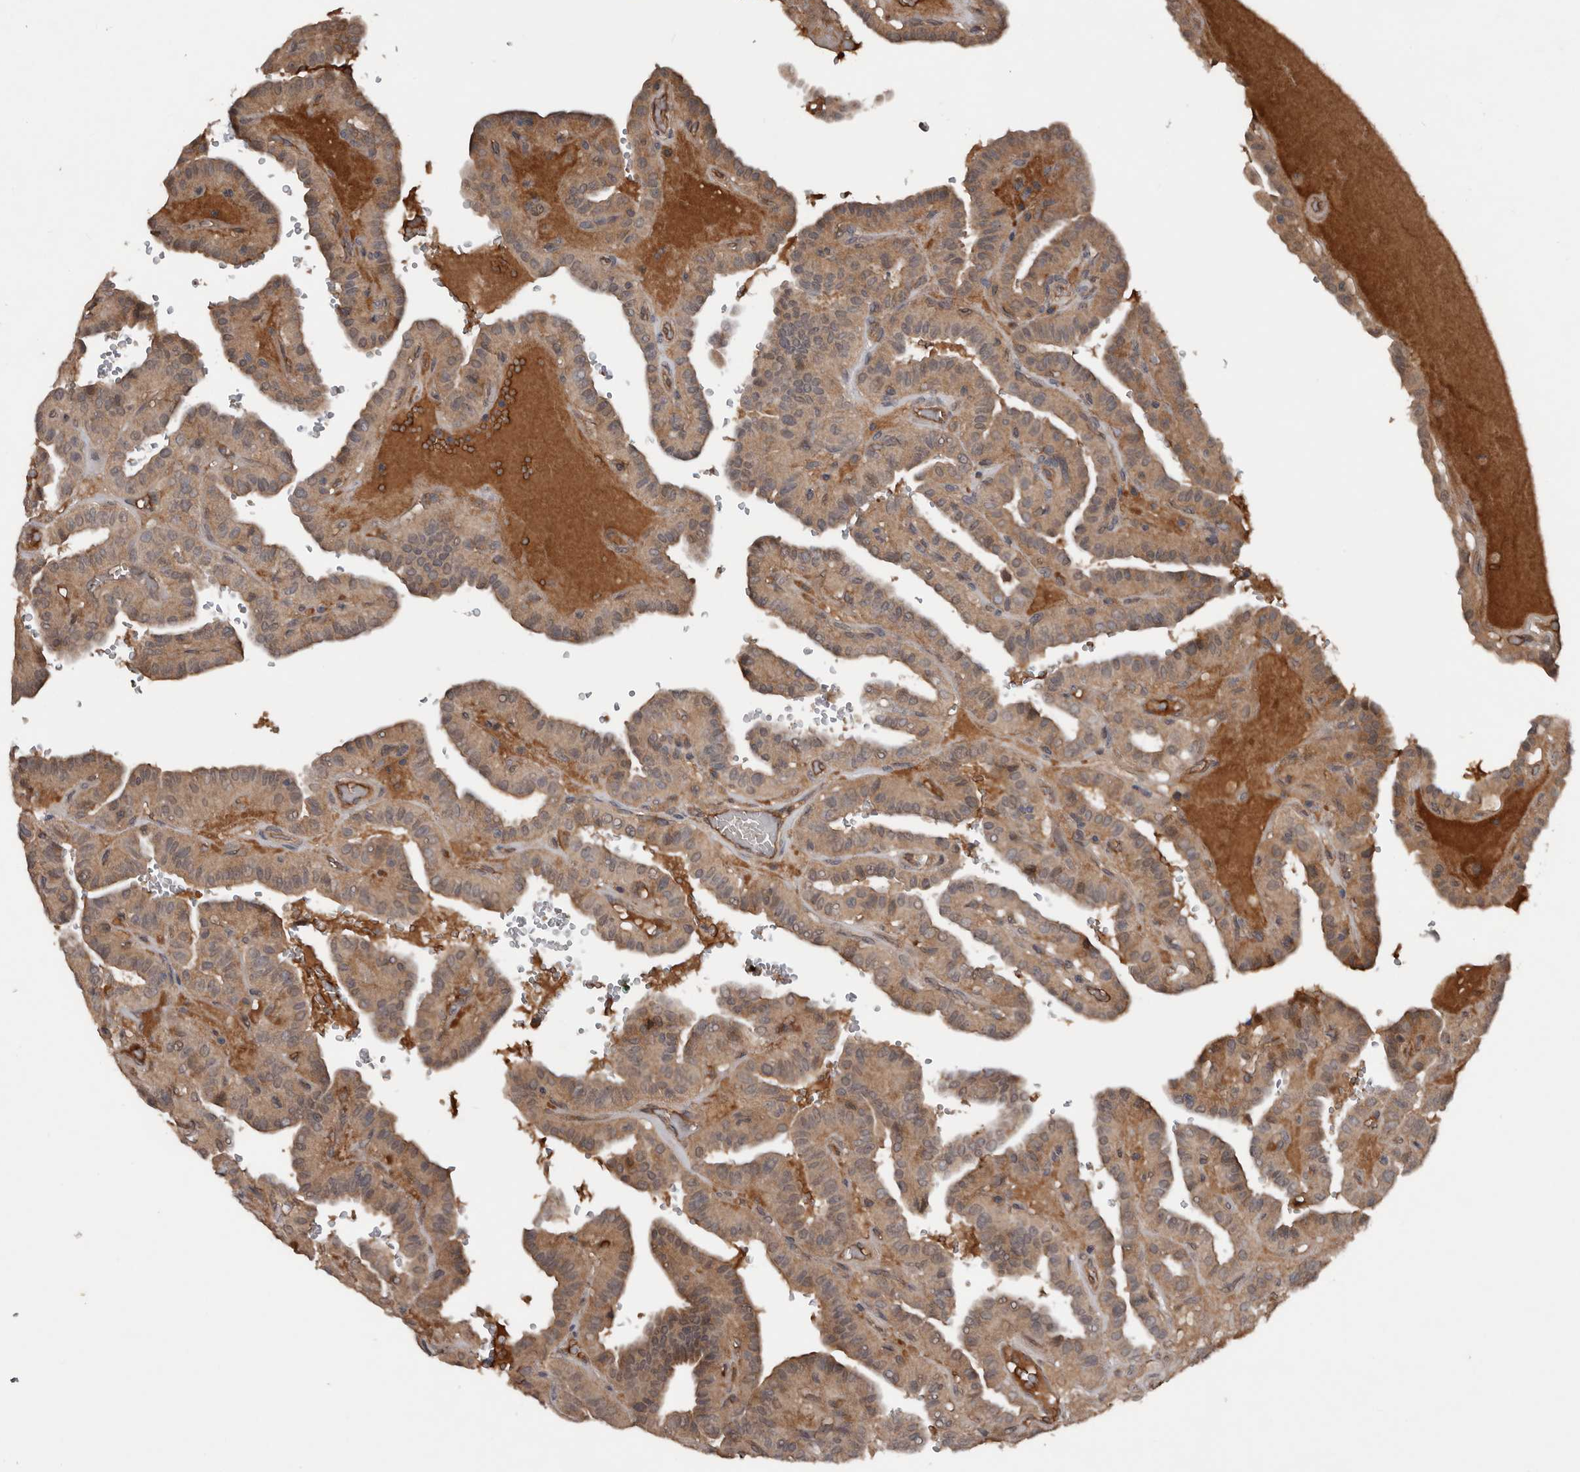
{"staining": {"intensity": "weak", "quantity": ">75%", "location": "cytoplasmic/membranous"}, "tissue": "thyroid cancer", "cell_type": "Tumor cells", "image_type": "cancer", "snomed": [{"axis": "morphology", "description": "Papillary adenocarcinoma, NOS"}, {"axis": "topography", "description": "Thyroid gland"}], "caption": "The micrograph reveals staining of thyroid cancer, revealing weak cytoplasmic/membranous protein positivity (brown color) within tumor cells.", "gene": "DNAJB4", "patient": {"sex": "male", "age": 77}}